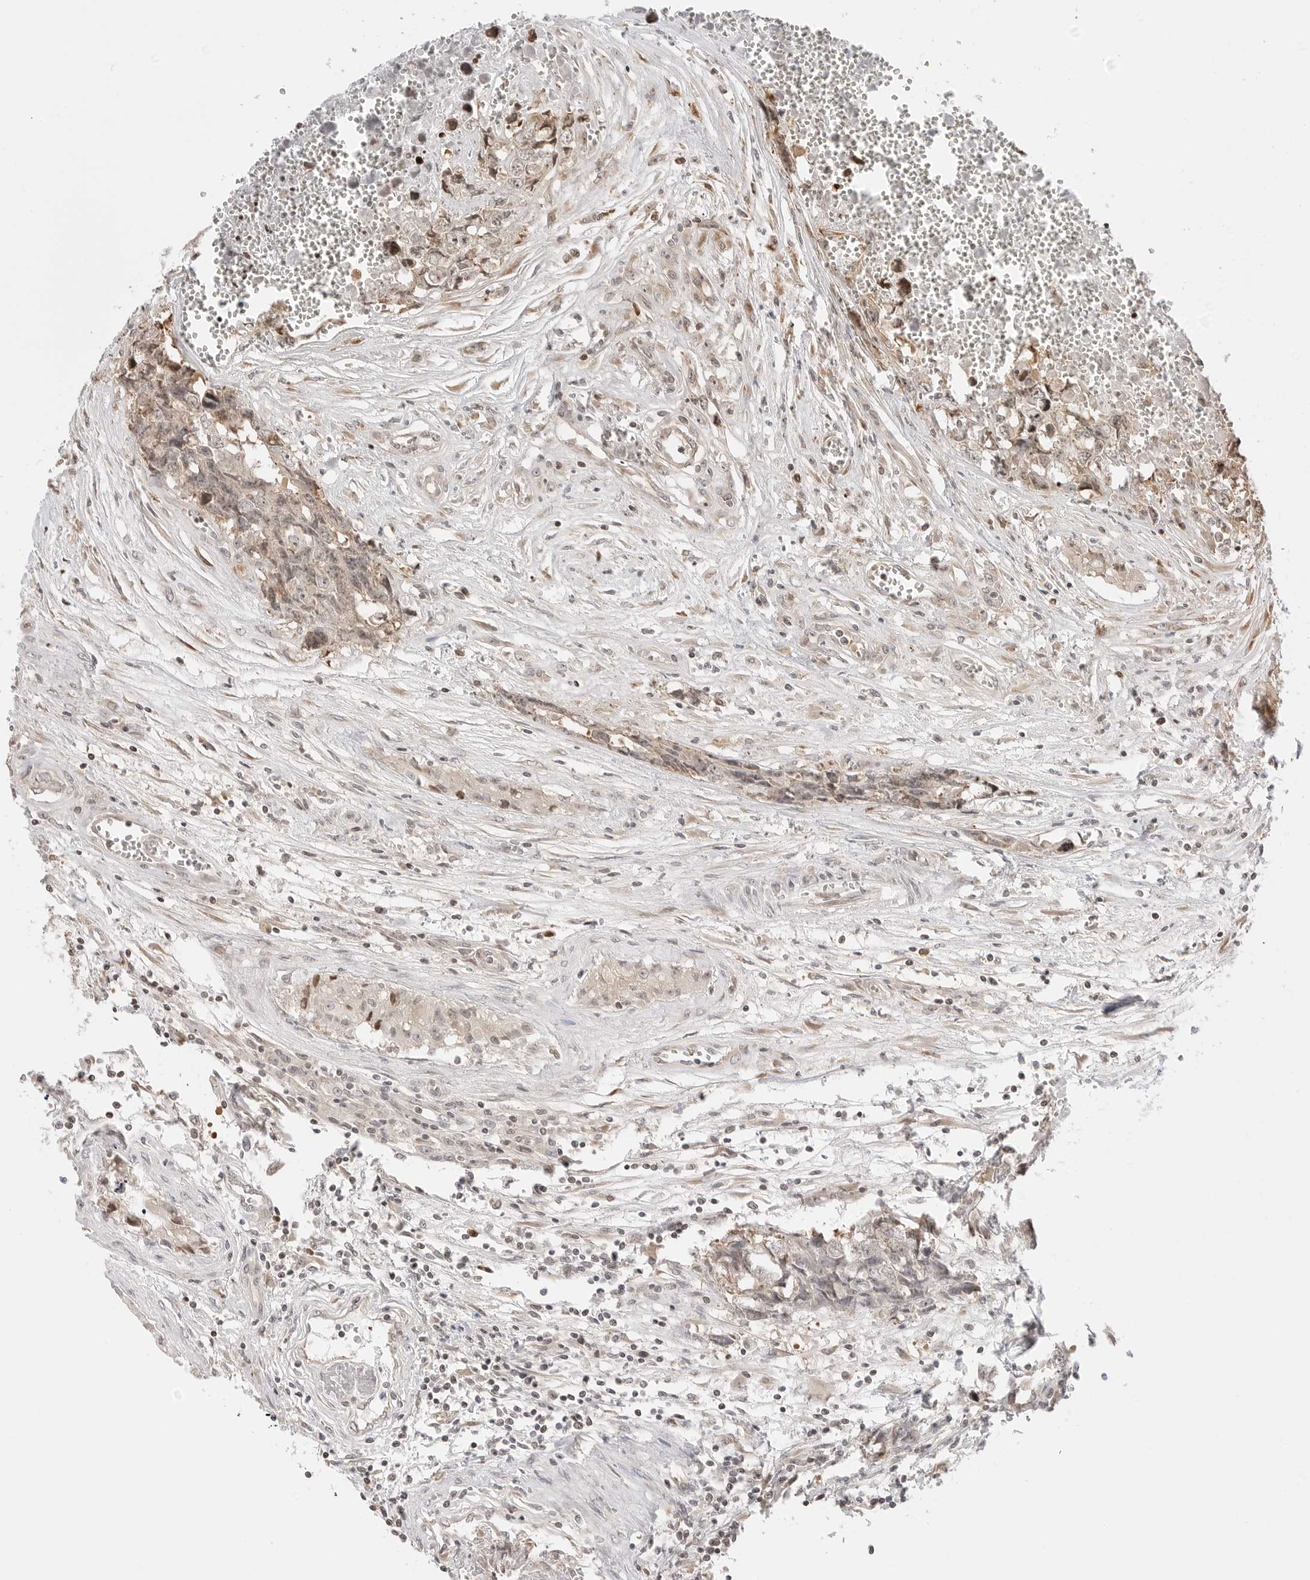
{"staining": {"intensity": "weak", "quantity": "<25%", "location": "cytoplasmic/membranous,nuclear"}, "tissue": "testis cancer", "cell_type": "Tumor cells", "image_type": "cancer", "snomed": [{"axis": "morphology", "description": "Carcinoma, Embryonal, NOS"}, {"axis": "topography", "description": "Testis"}], "caption": "Tumor cells are negative for protein expression in human testis cancer (embryonal carcinoma).", "gene": "FKBP14", "patient": {"sex": "male", "age": 31}}